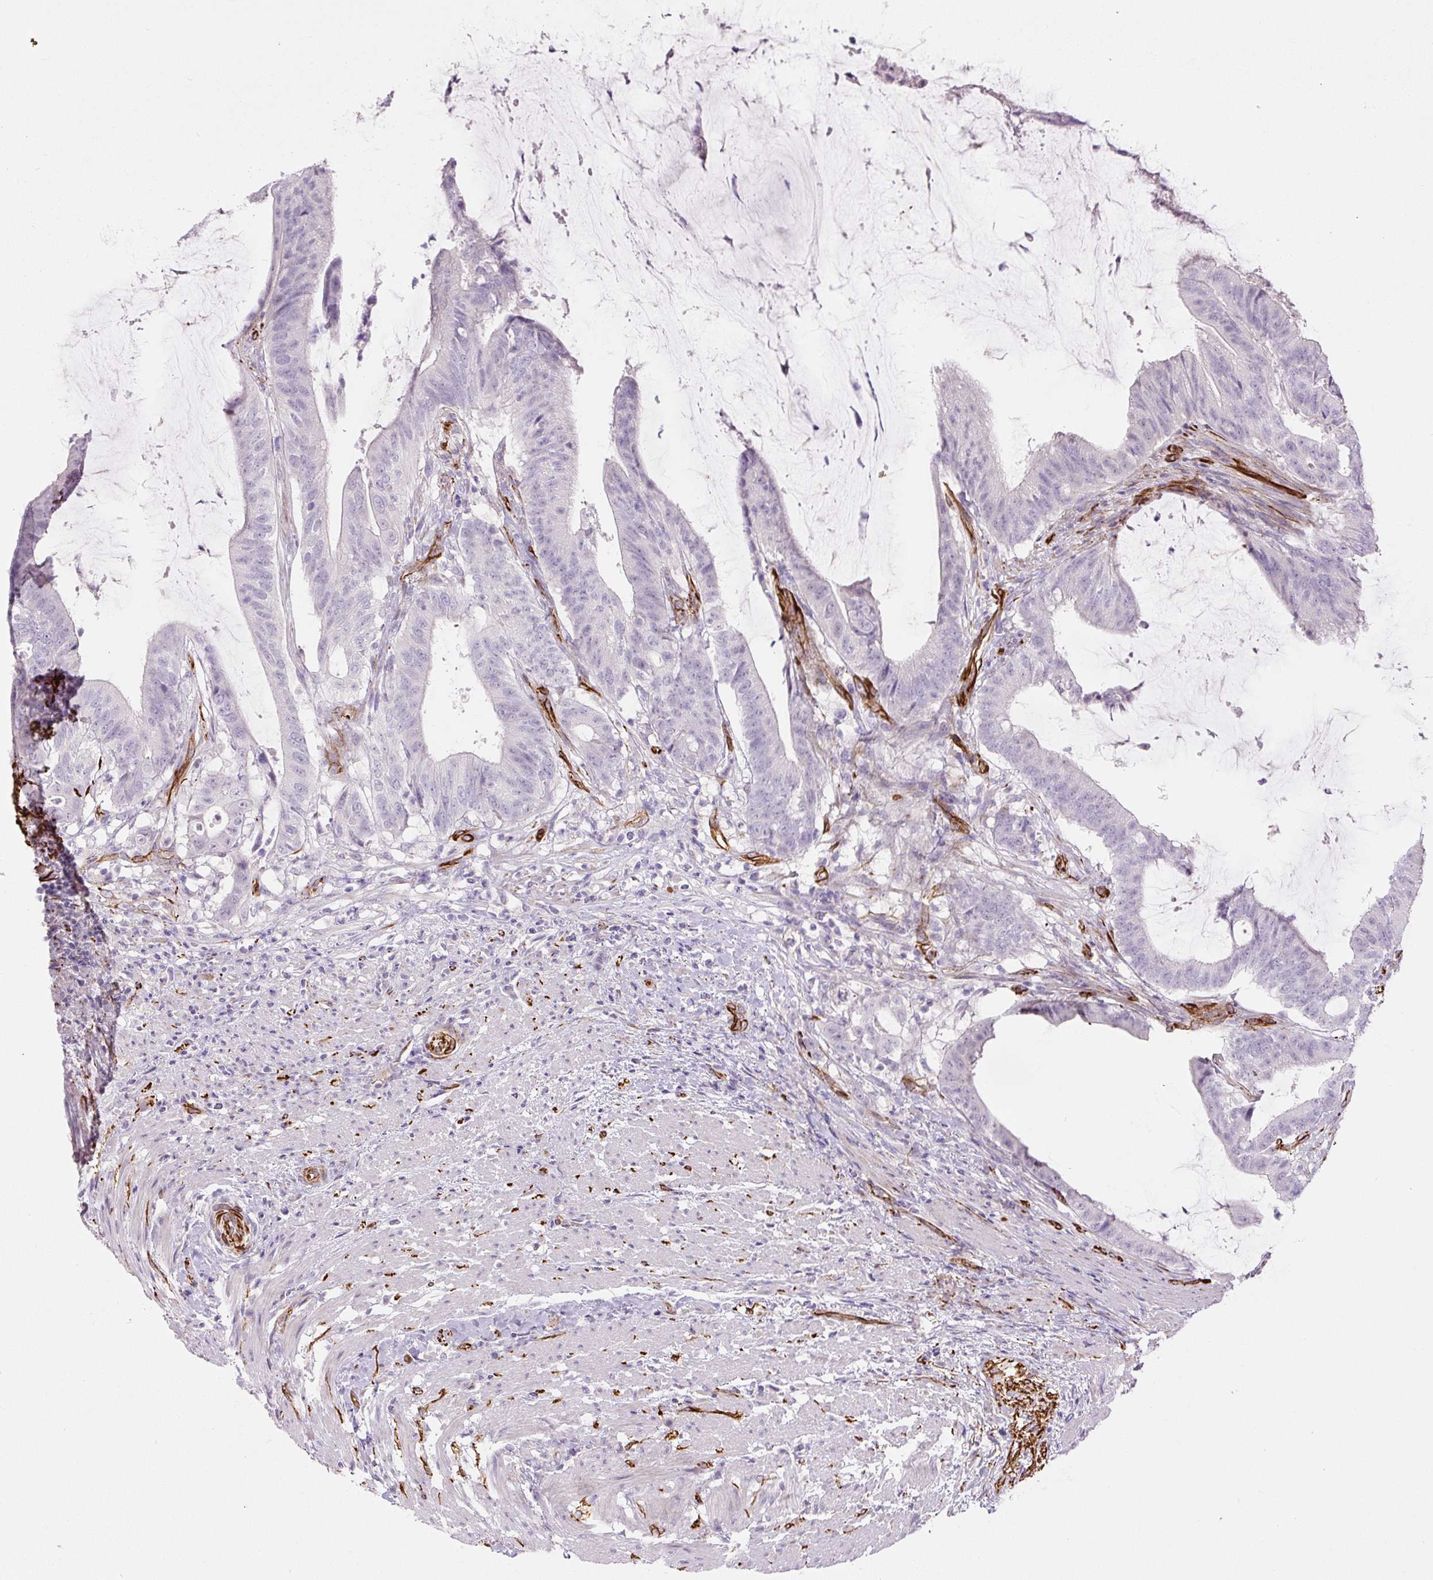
{"staining": {"intensity": "negative", "quantity": "none", "location": "none"}, "tissue": "colorectal cancer", "cell_type": "Tumor cells", "image_type": "cancer", "snomed": [{"axis": "morphology", "description": "Adenocarcinoma, NOS"}, {"axis": "topography", "description": "Colon"}], "caption": "The photomicrograph exhibits no staining of tumor cells in adenocarcinoma (colorectal).", "gene": "NES", "patient": {"sex": "female", "age": 43}}